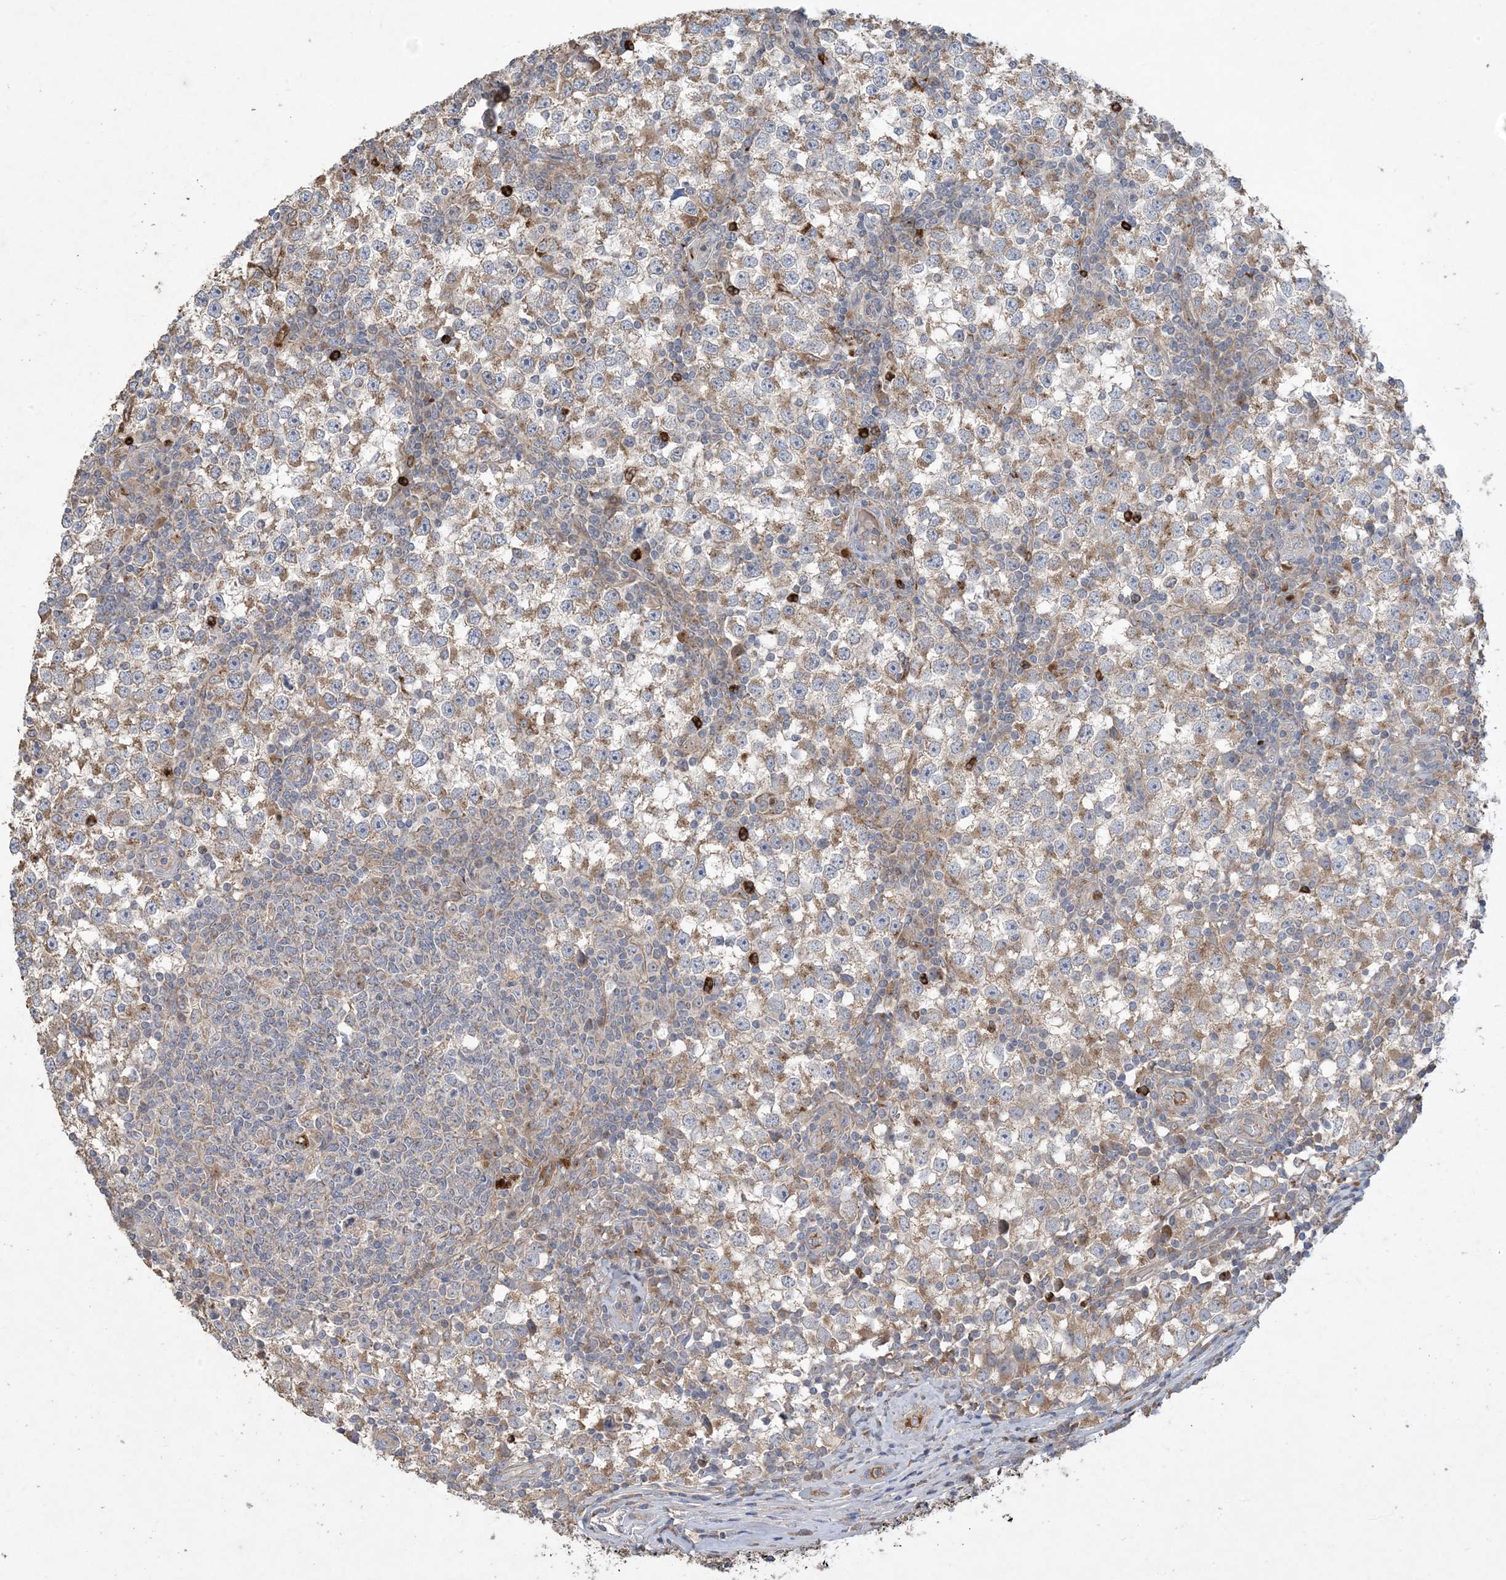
{"staining": {"intensity": "moderate", "quantity": ">75%", "location": "cytoplasmic/membranous"}, "tissue": "testis cancer", "cell_type": "Tumor cells", "image_type": "cancer", "snomed": [{"axis": "morphology", "description": "Seminoma, NOS"}, {"axis": "topography", "description": "Testis"}], "caption": "The immunohistochemical stain labels moderate cytoplasmic/membranous expression in tumor cells of testis cancer (seminoma) tissue.", "gene": "MASP2", "patient": {"sex": "male", "age": 65}}